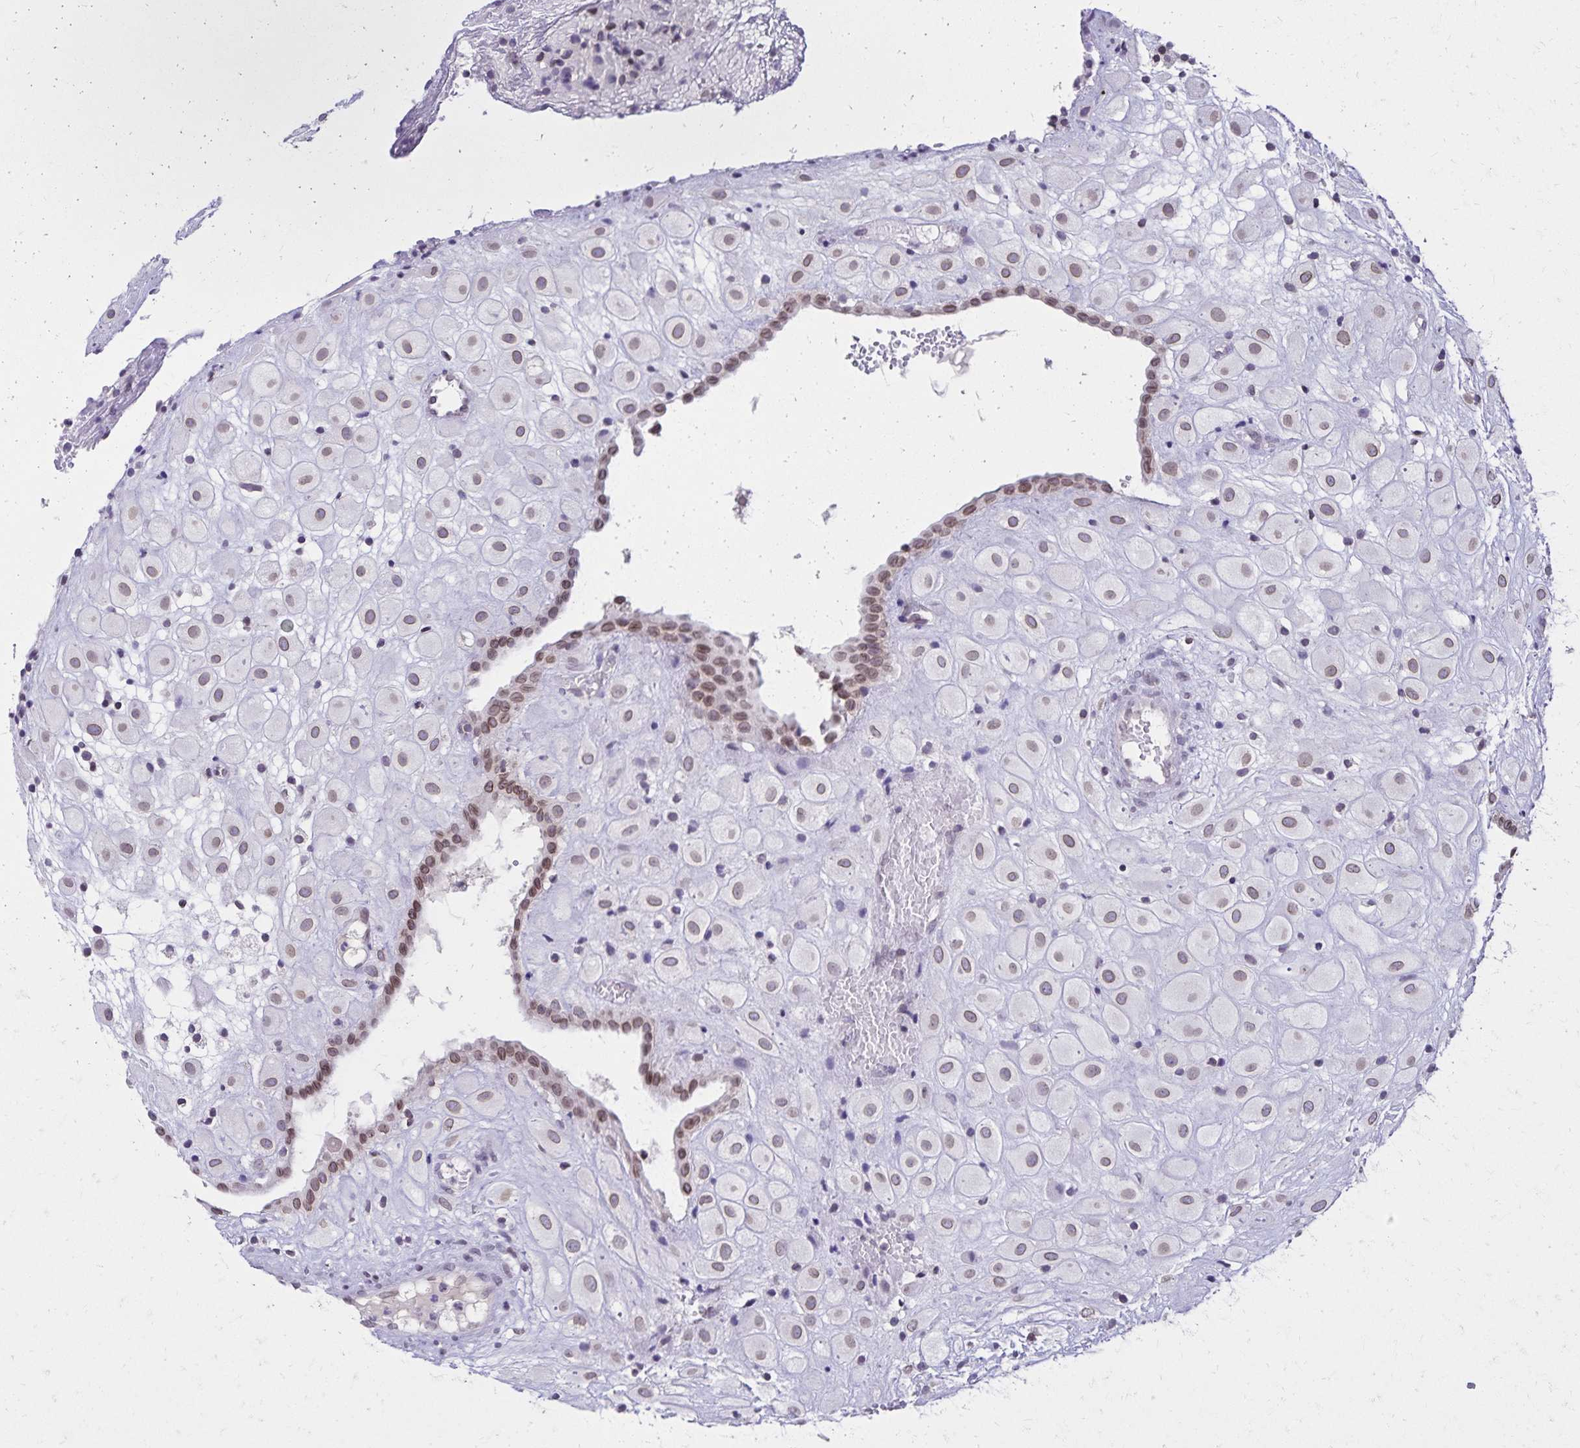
{"staining": {"intensity": "weak", "quantity": "25%-75%", "location": "cytoplasmic/membranous,nuclear"}, "tissue": "placenta", "cell_type": "Decidual cells", "image_type": "normal", "snomed": [{"axis": "morphology", "description": "Normal tissue, NOS"}, {"axis": "topography", "description": "Placenta"}], "caption": "This micrograph reveals immunohistochemistry staining of normal human placenta, with low weak cytoplasmic/membranous,nuclear staining in about 25%-75% of decidual cells.", "gene": "FAM166C", "patient": {"sex": "female", "age": 24}}